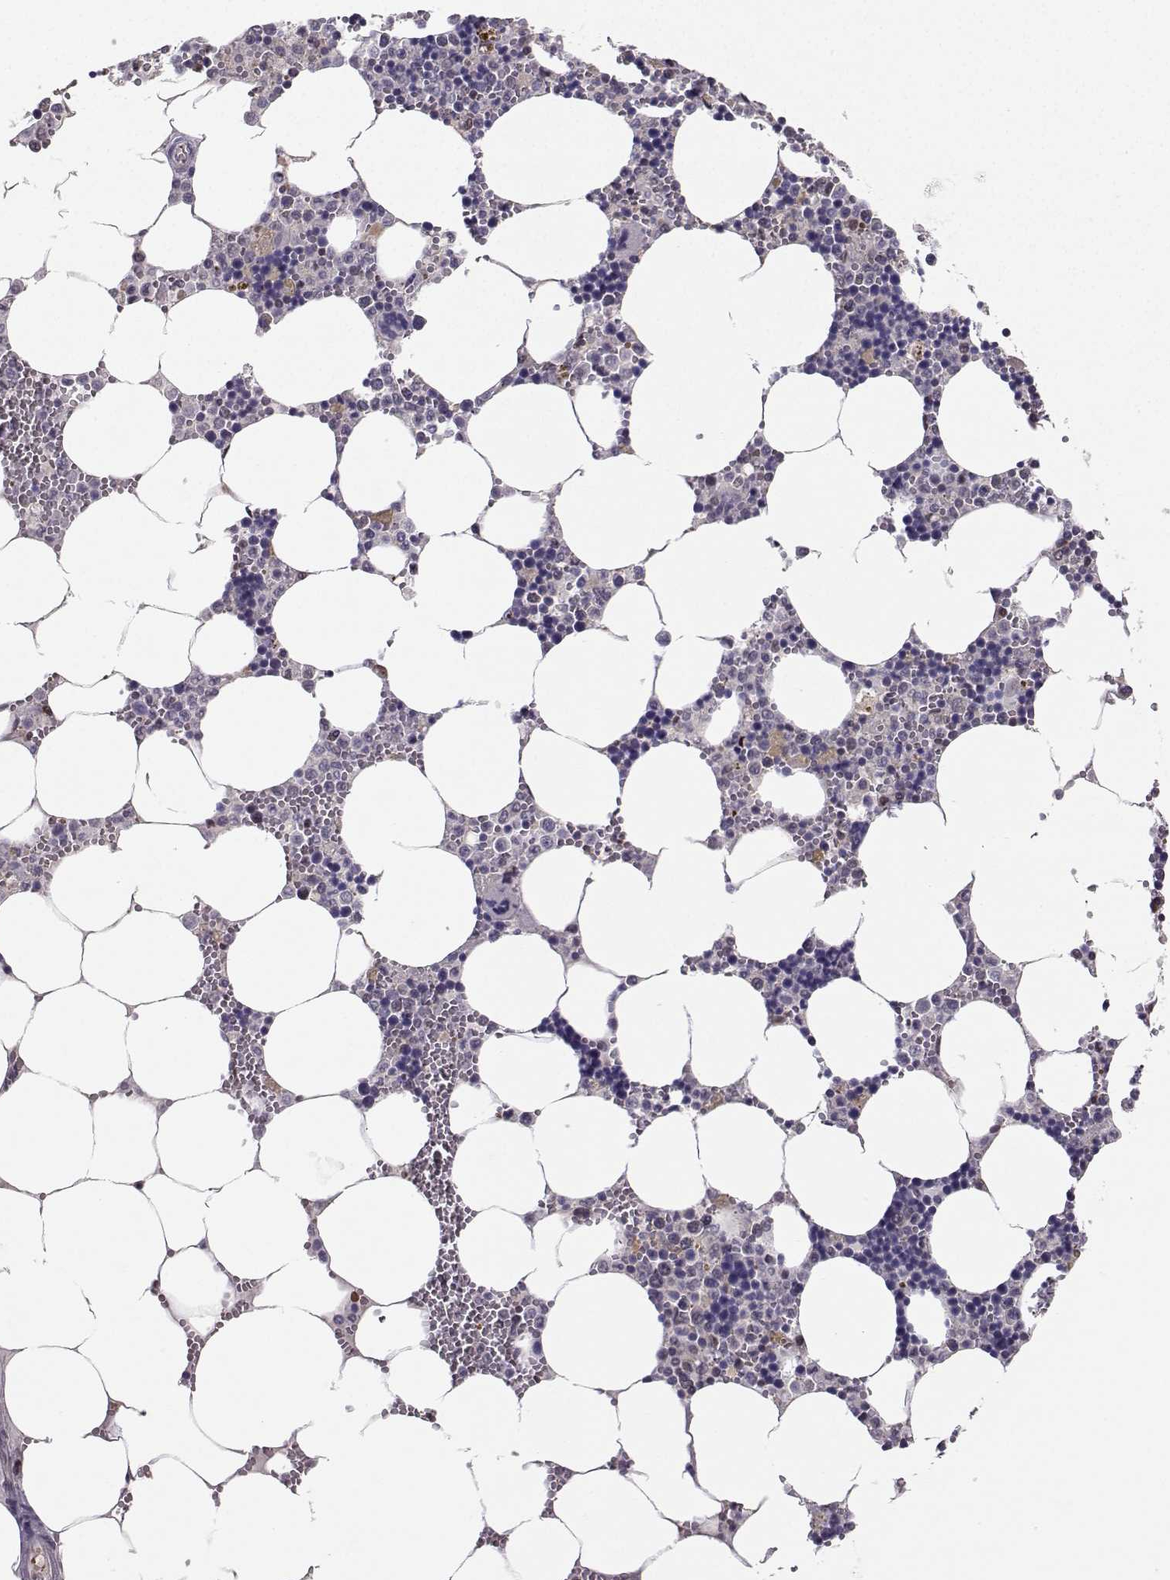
{"staining": {"intensity": "negative", "quantity": "none", "location": "none"}, "tissue": "bone marrow", "cell_type": "Hematopoietic cells", "image_type": "normal", "snomed": [{"axis": "morphology", "description": "Normal tissue, NOS"}, {"axis": "topography", "description": "Bone marrow"}], "caption": "Bone marrow stained for a protein using immunohistochemistry reveals no expression hematopoietic cells.", "gene": "PKP2", "patient": {"sex": "male", "age": 54}}